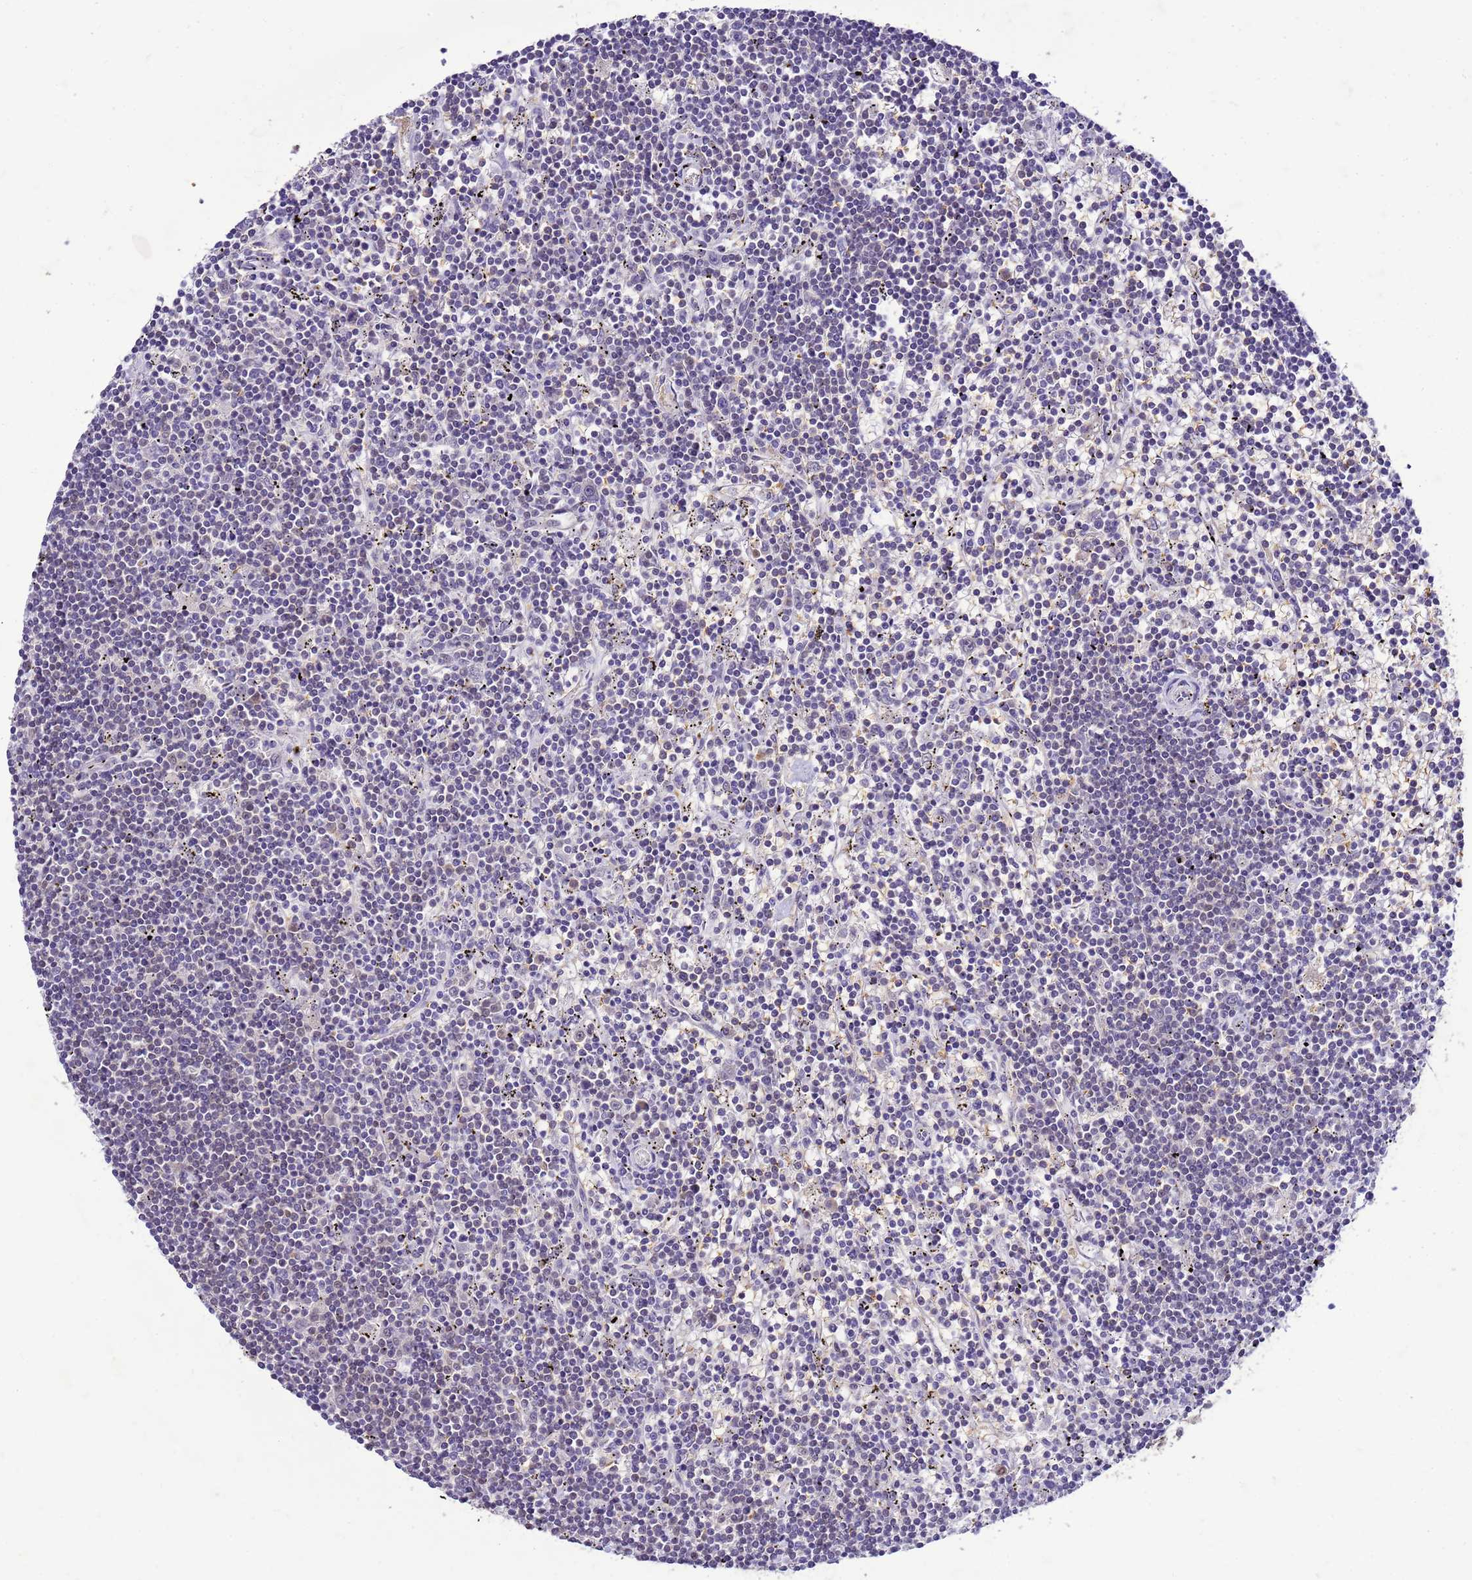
{"staining": {"intensity": "negative", "quantity": "none", "location": "none"}, "tissue": "lymphoma", "cell_type": "Tumor cells", "image_type": "cancer", "snomed": [{"axis": "morphology", "description": "Malignant lymphoma, non-Hodgkin's type, Low grade"}, {"axis": "topography", "description": "Spleen"}], "caption": "DAB immunohistochemical staining of malignant lymphoma, non-Hodgkin's type (low-grade) shows no significant expression in tumor cells.", "gene": "DDI2", "patient": {"sex": "male", "age": 76}}